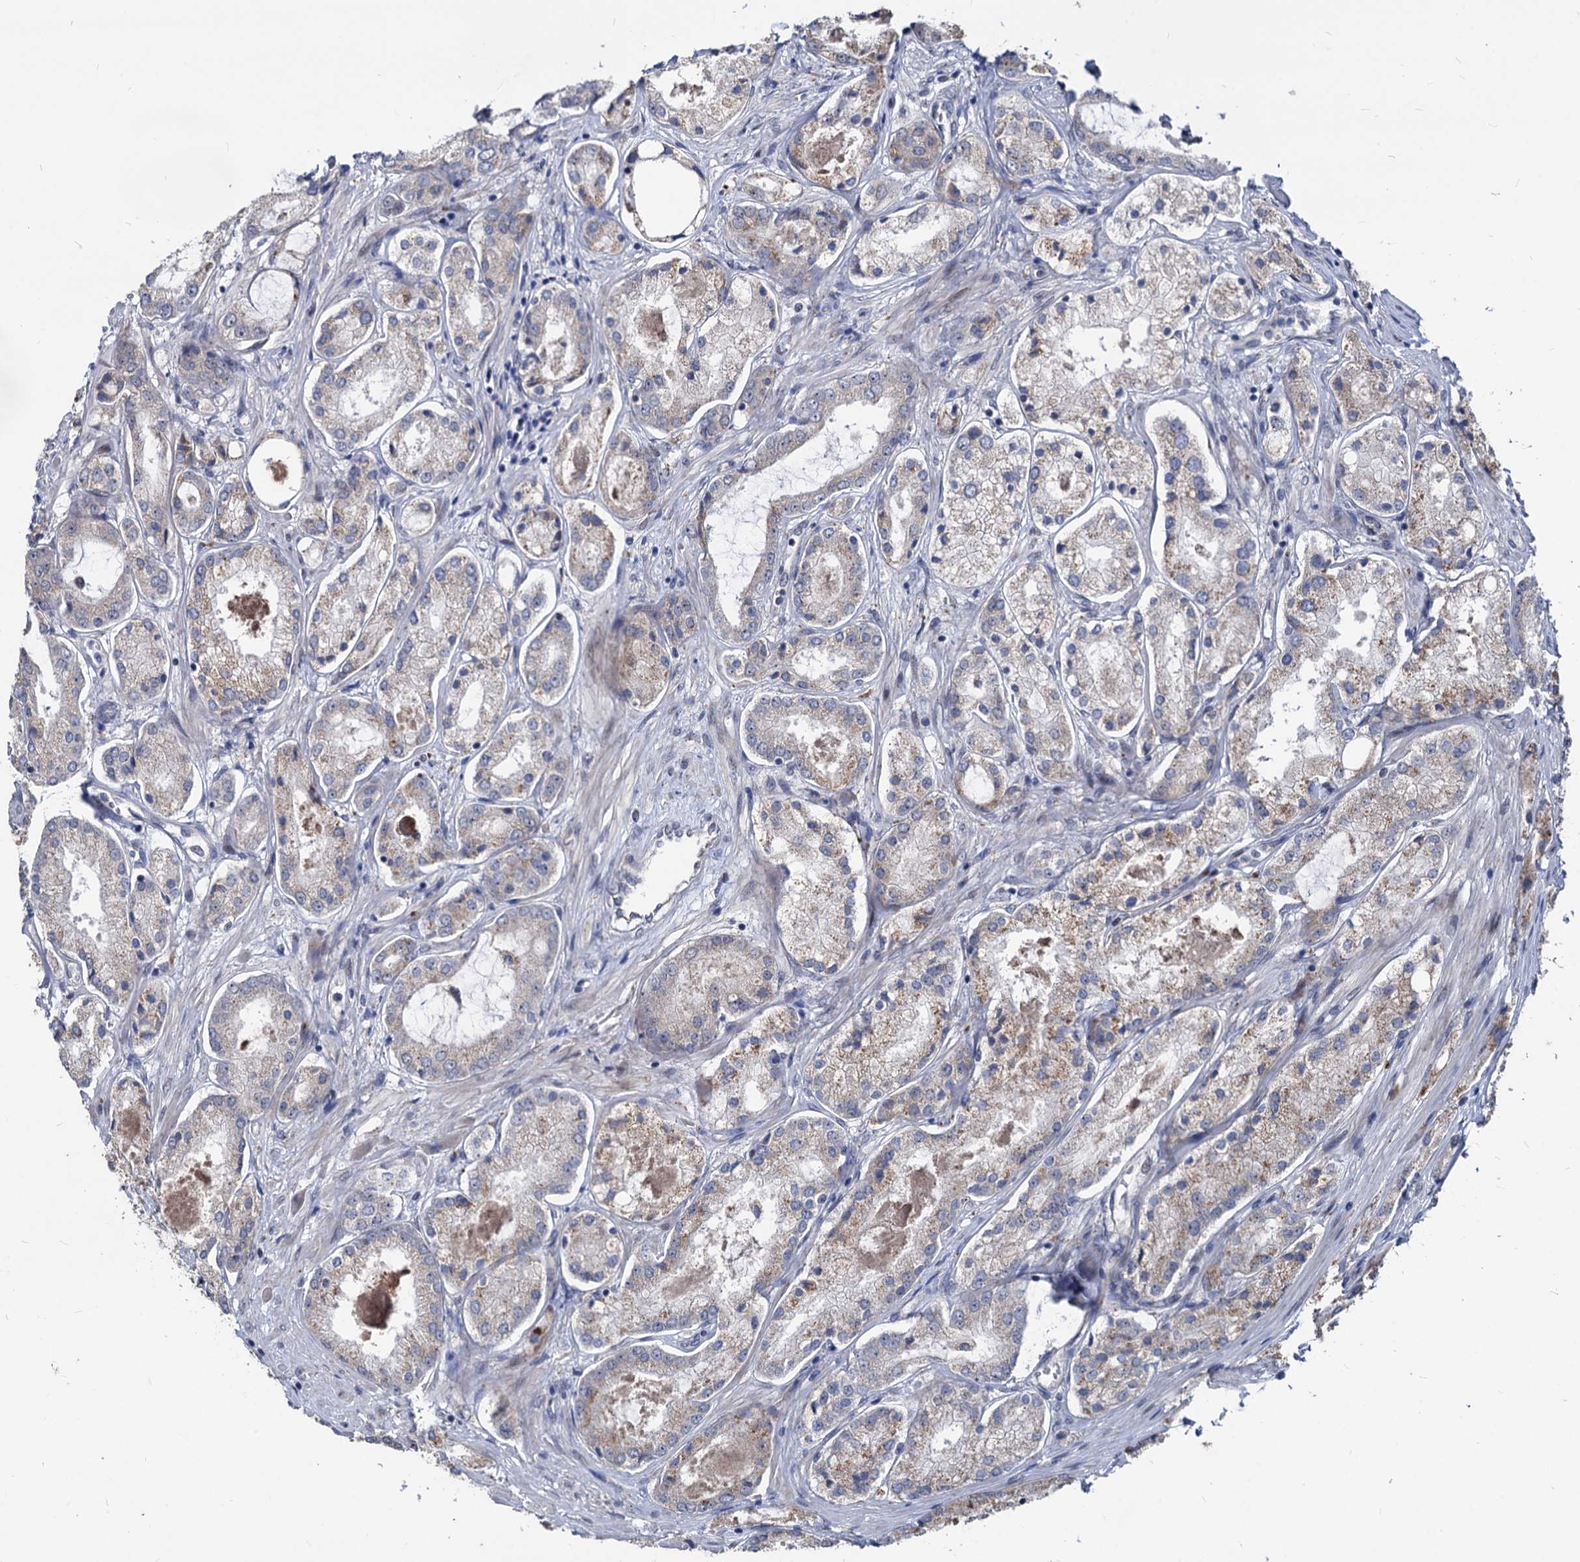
{"staining": {"intensity": "negative", "quantity": "none", "location": "none"}, "tissue": "prostate cancer", "cell_type": "Tumor cells", "image_type": "cancer", "snomed": [{"axis": "morphology", "description": "Adenocarcinoma, Low grade"}, {"axis": "topography", "description": "Prostate"}], "caption": "Tumor cells show no significant expression in prostate adenocarcinoma (low-grade).", "gene": "SMAGP", "patient": {"sex": "male", "age": 68}}